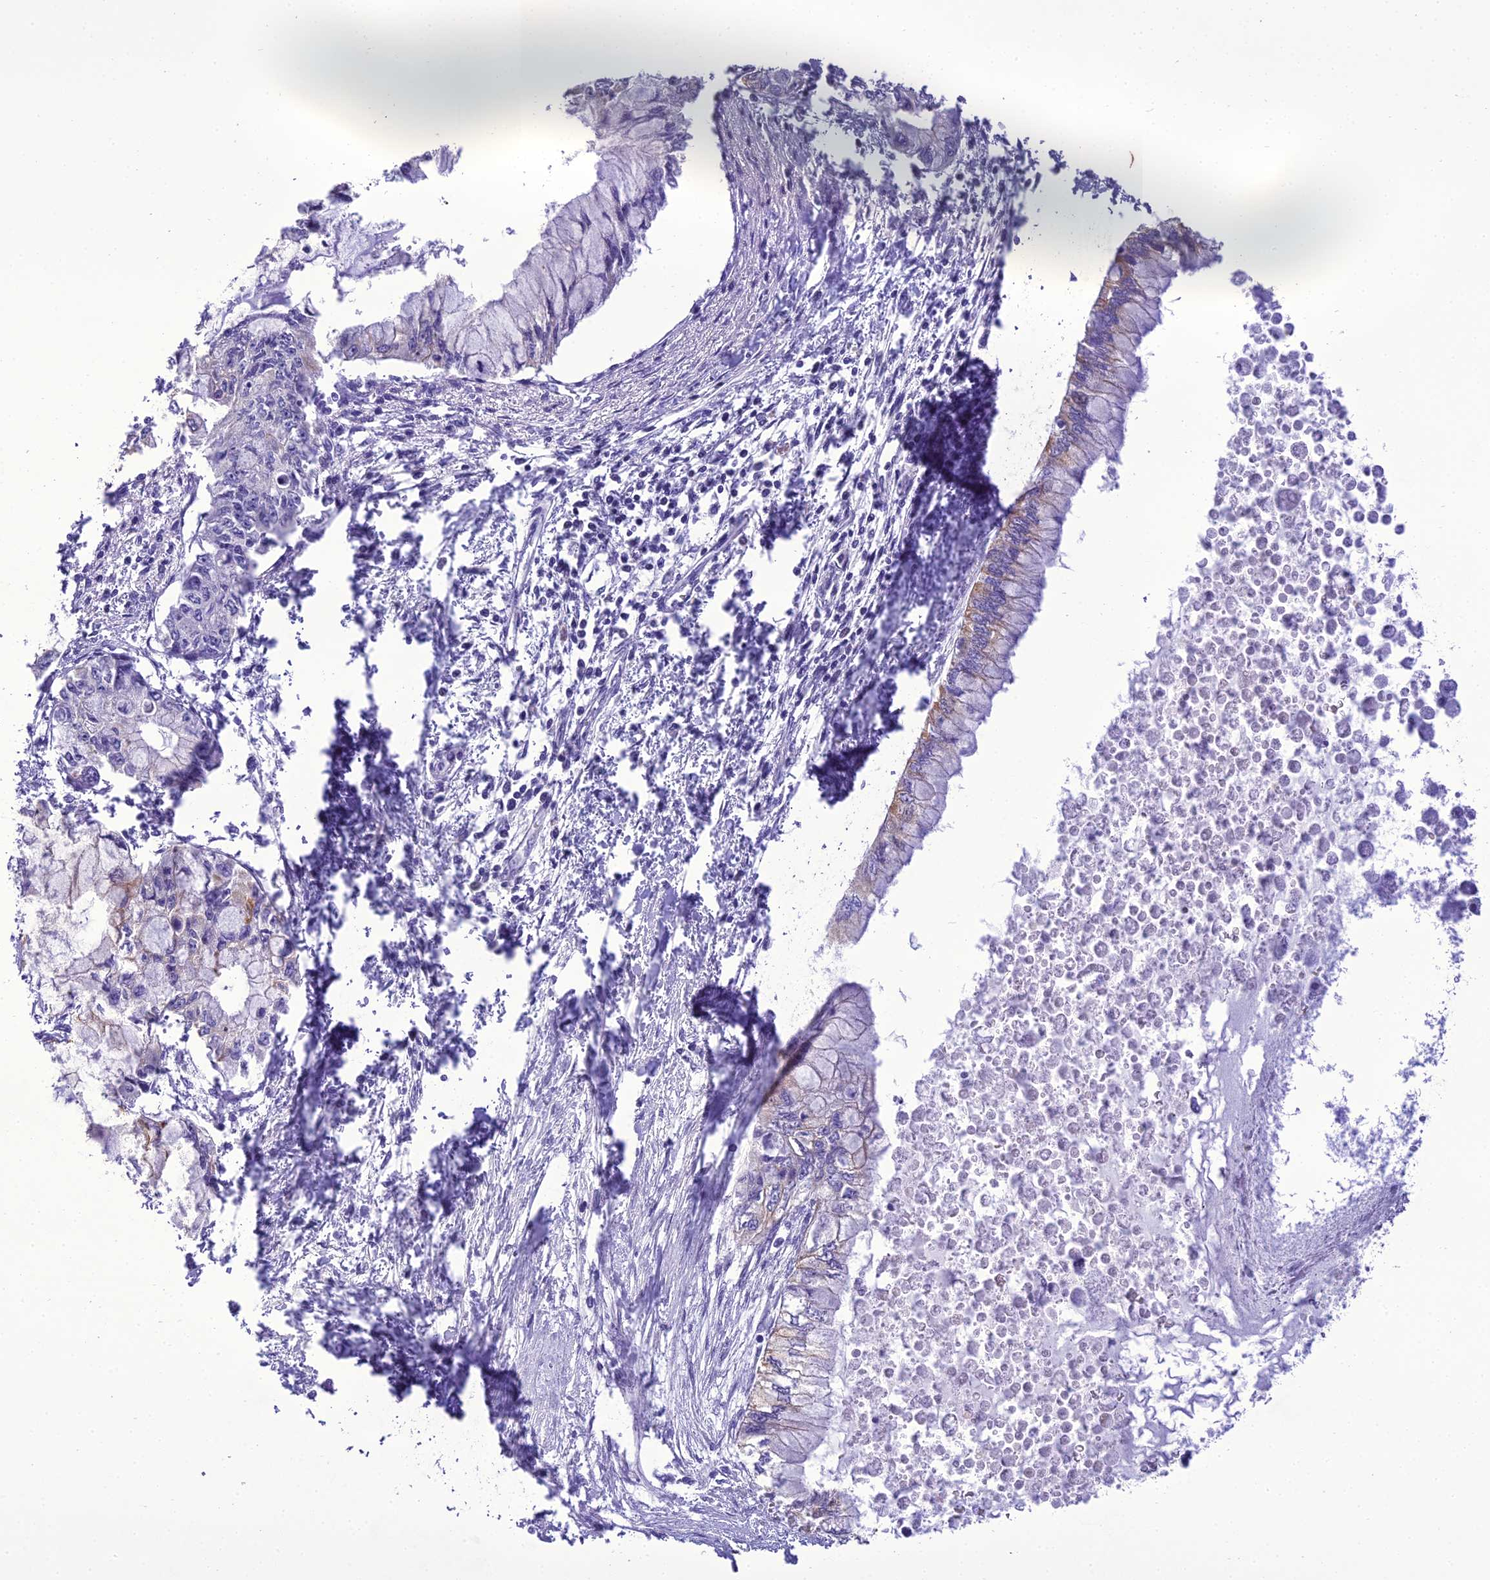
{"staining": {"intensity": "weak", "quantity": "<25%", "location": "cytoplasmic/membranous"}, "tissue": "pancreatic cancer", "cell_type": "Tumor cells", "image_type": "cancer", "snomed": [{"axis": "morphology", "description": "Adenocarcinoma, NOS"}, {"axis": "topography", "description": "Pancreas"}], "caption": "Human pancreatic cancer (adenocarcinoma) stained for a protein using immunohistochemistry (IHC) demonstrates no expression in tumor cells.", "gene": "SCRT1", "patient": {"sex": "male", "age": 48}}